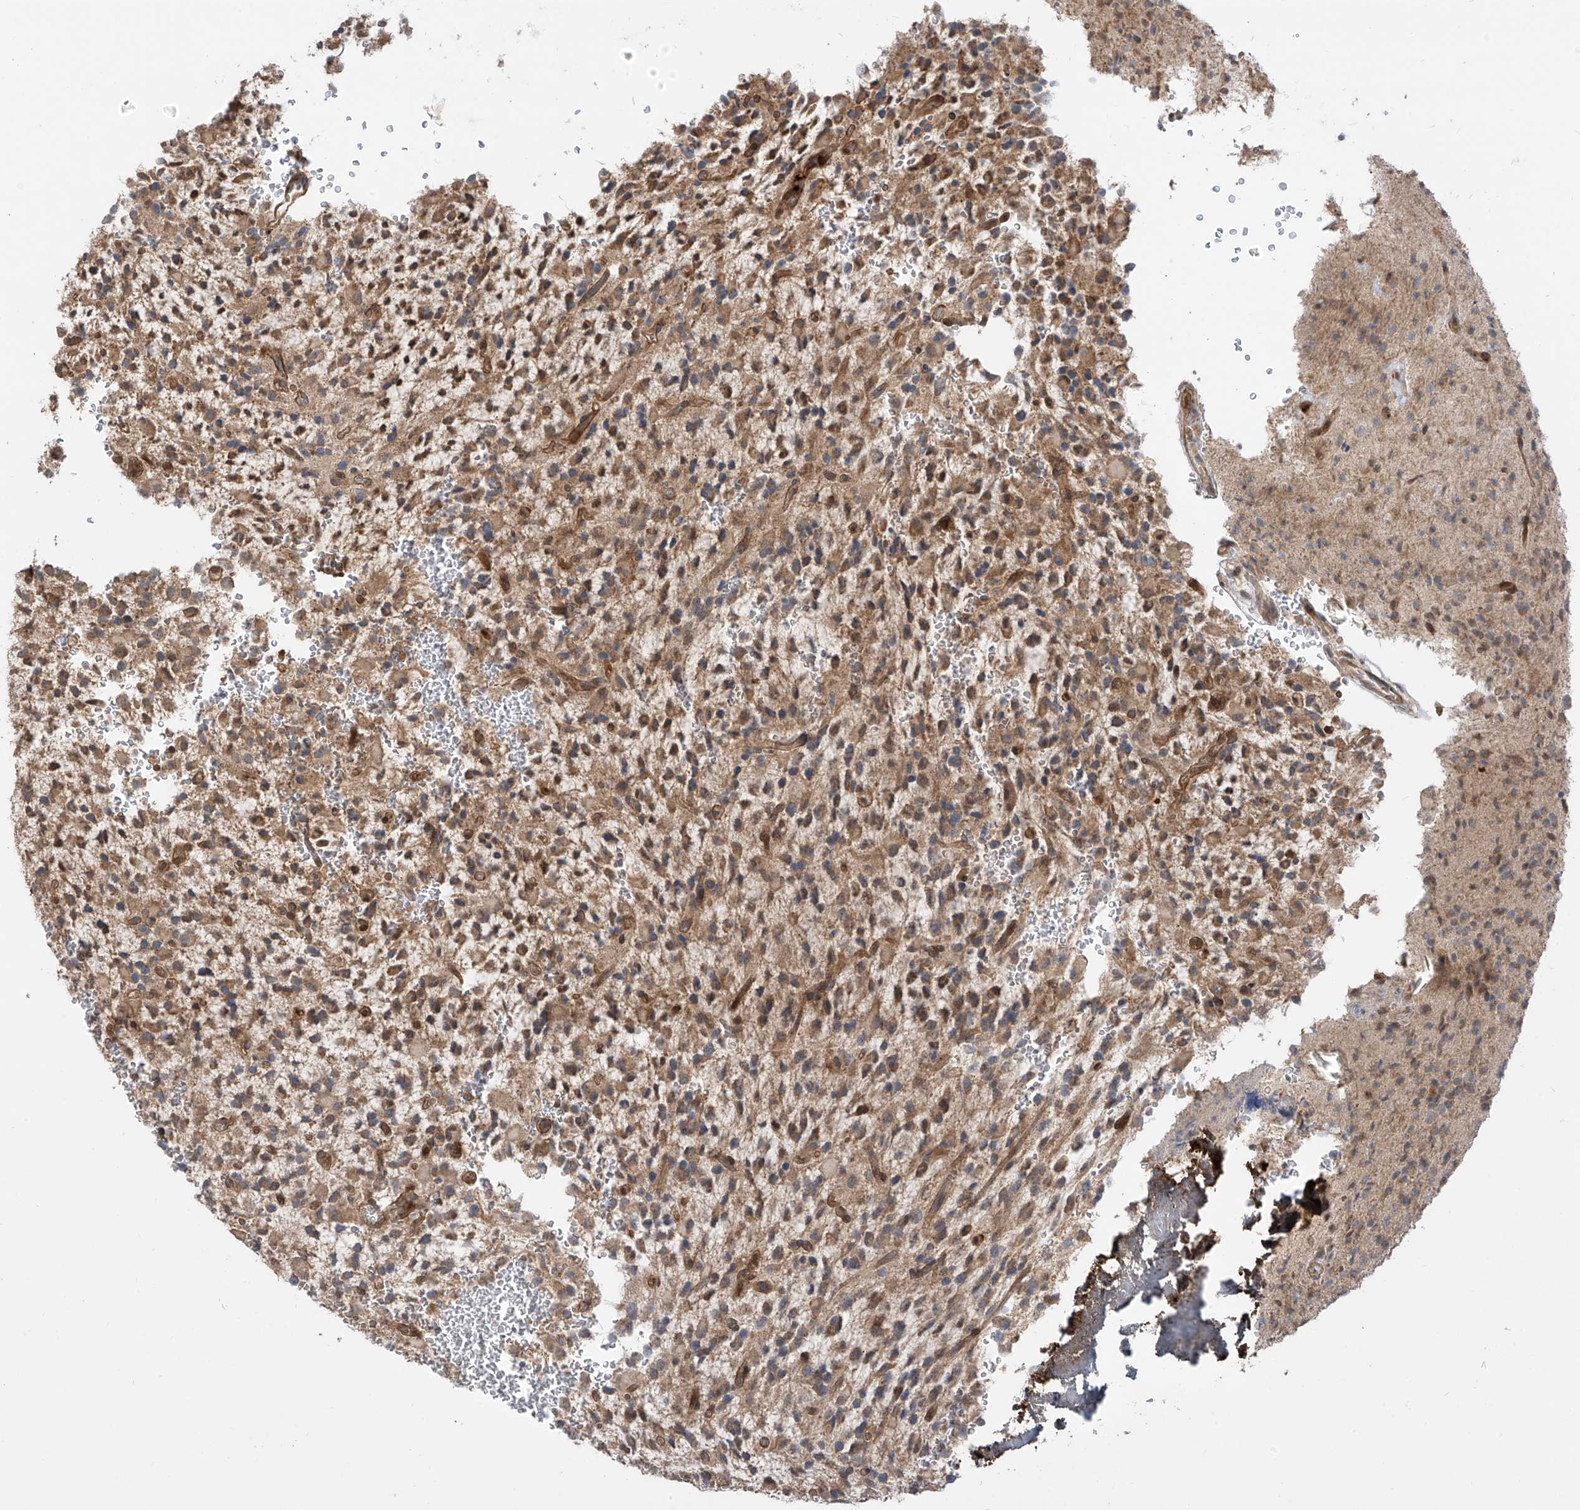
{"staining": {"intensity": "weak", "quantity": "25%-75%", "location": "cytoplasmic/membranous"}, "tissue": "glioma", "cell_type": "Tumor cells", "image_type": "cancer", "snomed": [{"axis": "morphology", "description": "Glioma, malignant, High grade"}, {"axis": "topography", "description": "Brain"}], "caption": "Malignant glioma (high-grade) stained for a protein (brown) shows weak cytoplasmic/membranous positive positivity in about 25%-75% of tumor cells.", "gene": "ATAD2B", "patient": {"sex": "male", "age": 34}}